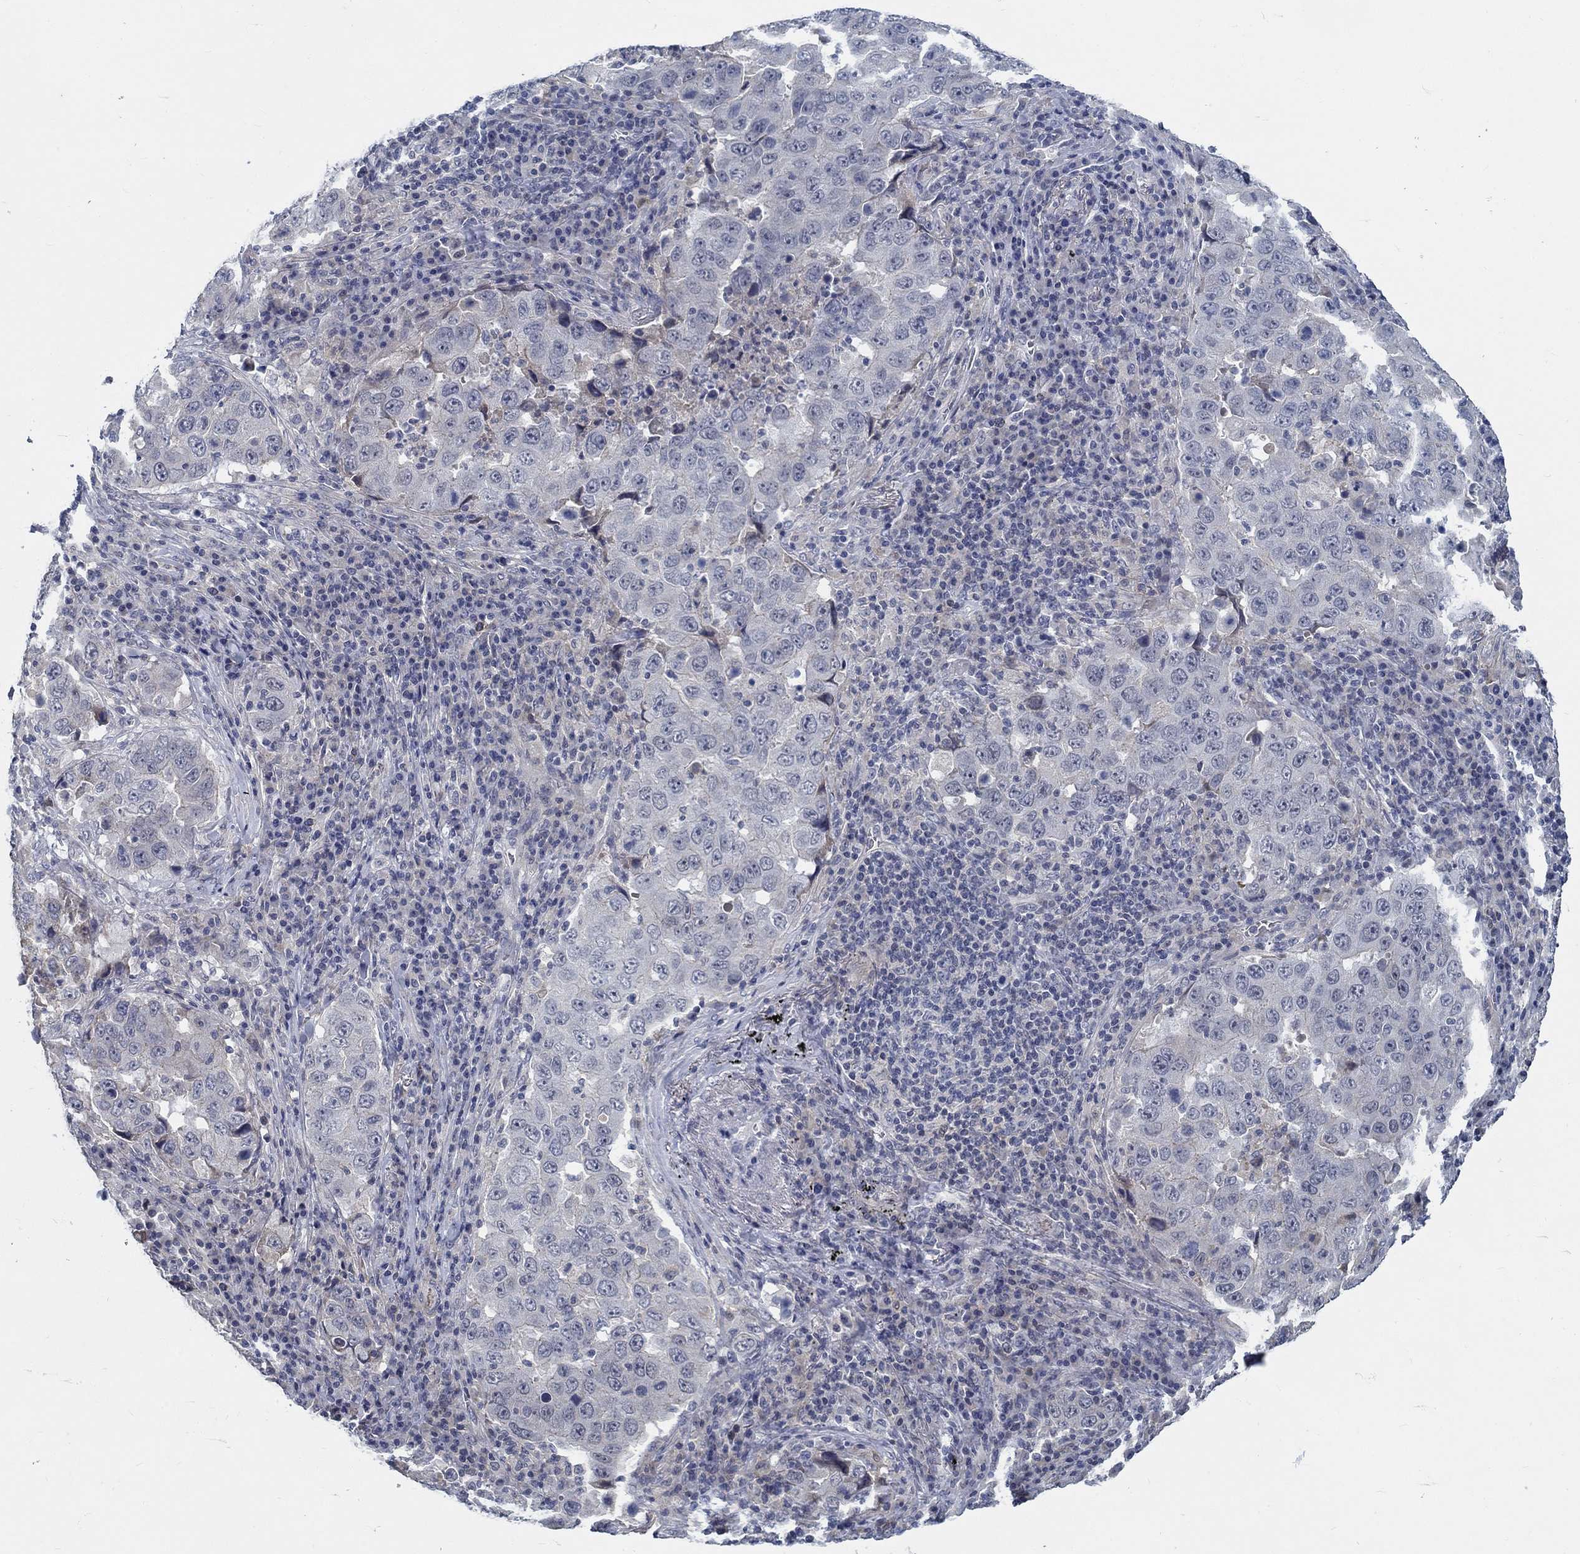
{"staining": {"intensity": "negative", "quantity": "none", "location": "none"}, "tissue": "lung cancer", "cell_type": "Tumor cells", "image_type": "cancer", "snomed": [{"axis": "morphology", "description": "Adenocarcinoma, NOS"}, {"axis": "topography", "description": "Lung"}], "caption": "The image demonstrates no staining of tumor cells in adenocarcinoma (lung). Brightfield microscopy of immunohistochemistry (IHC) stained with DAB (brown) and hematoxylin (blue), captured at high magnification.", "gene": "MYBPC1", "patient": {"sex": "male", "age": 73}}